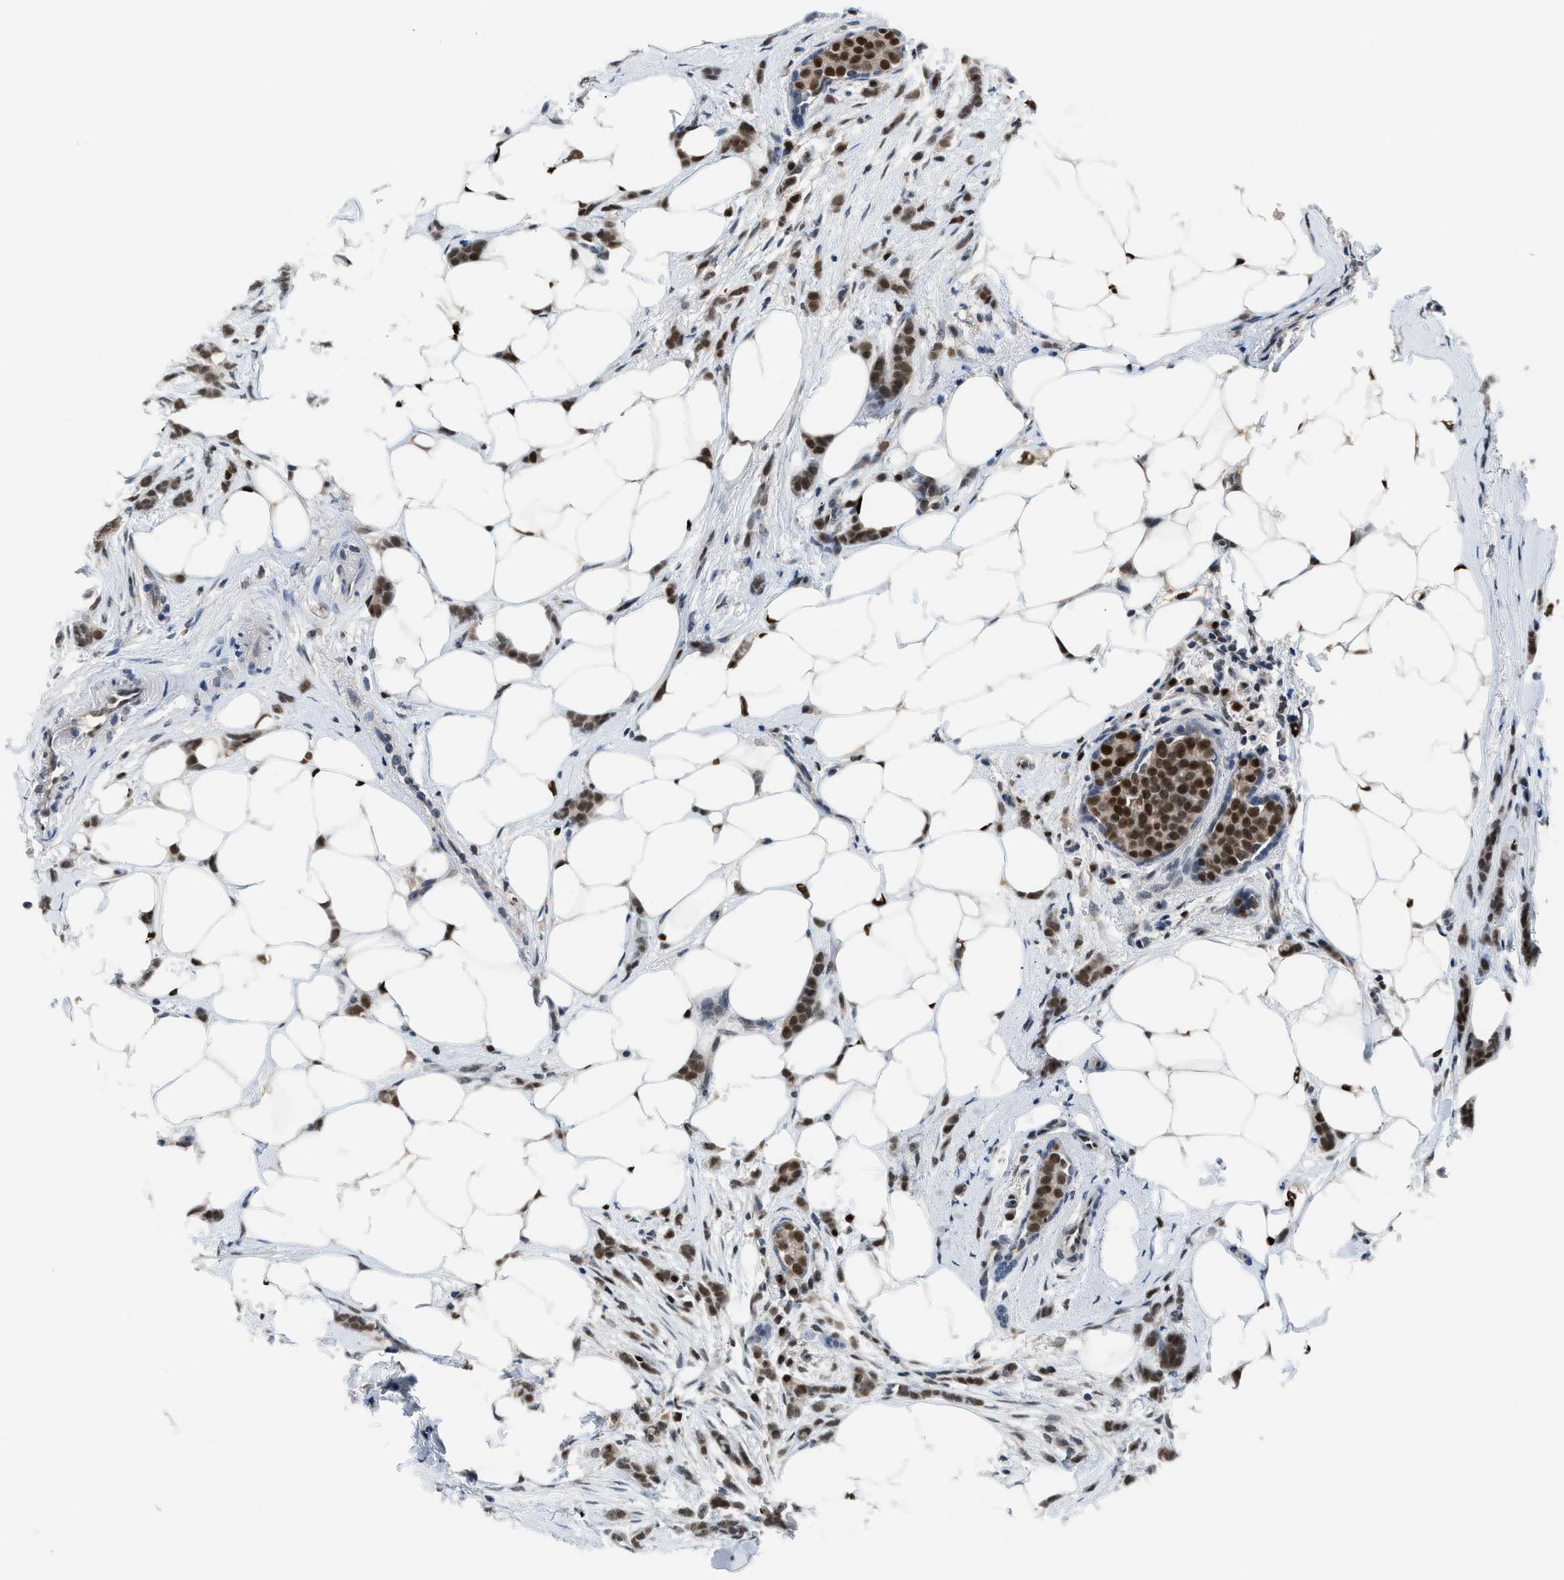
{"staining": {"intensity": "strong", "quantity": ">75%", "location": "nuclear"}, "tissue": "breast cancer", "cell_type": "Tumor cells", "image_type": "cancer", "snomed": [{"axis": "morphology", "description": "Lobular carcinoma, in situ"}, {"axis": "morphology", "description": "Lobular carcinoma"}, {"axis": "topography", "description": "Breast"}], "caption": "Breast cancer (lobular carcinoma in situ) stained with a protein marker exhibits strong staining in tumor cells.", "gene": "ALX1", "patient": {"sex": "female", "age": 41}}